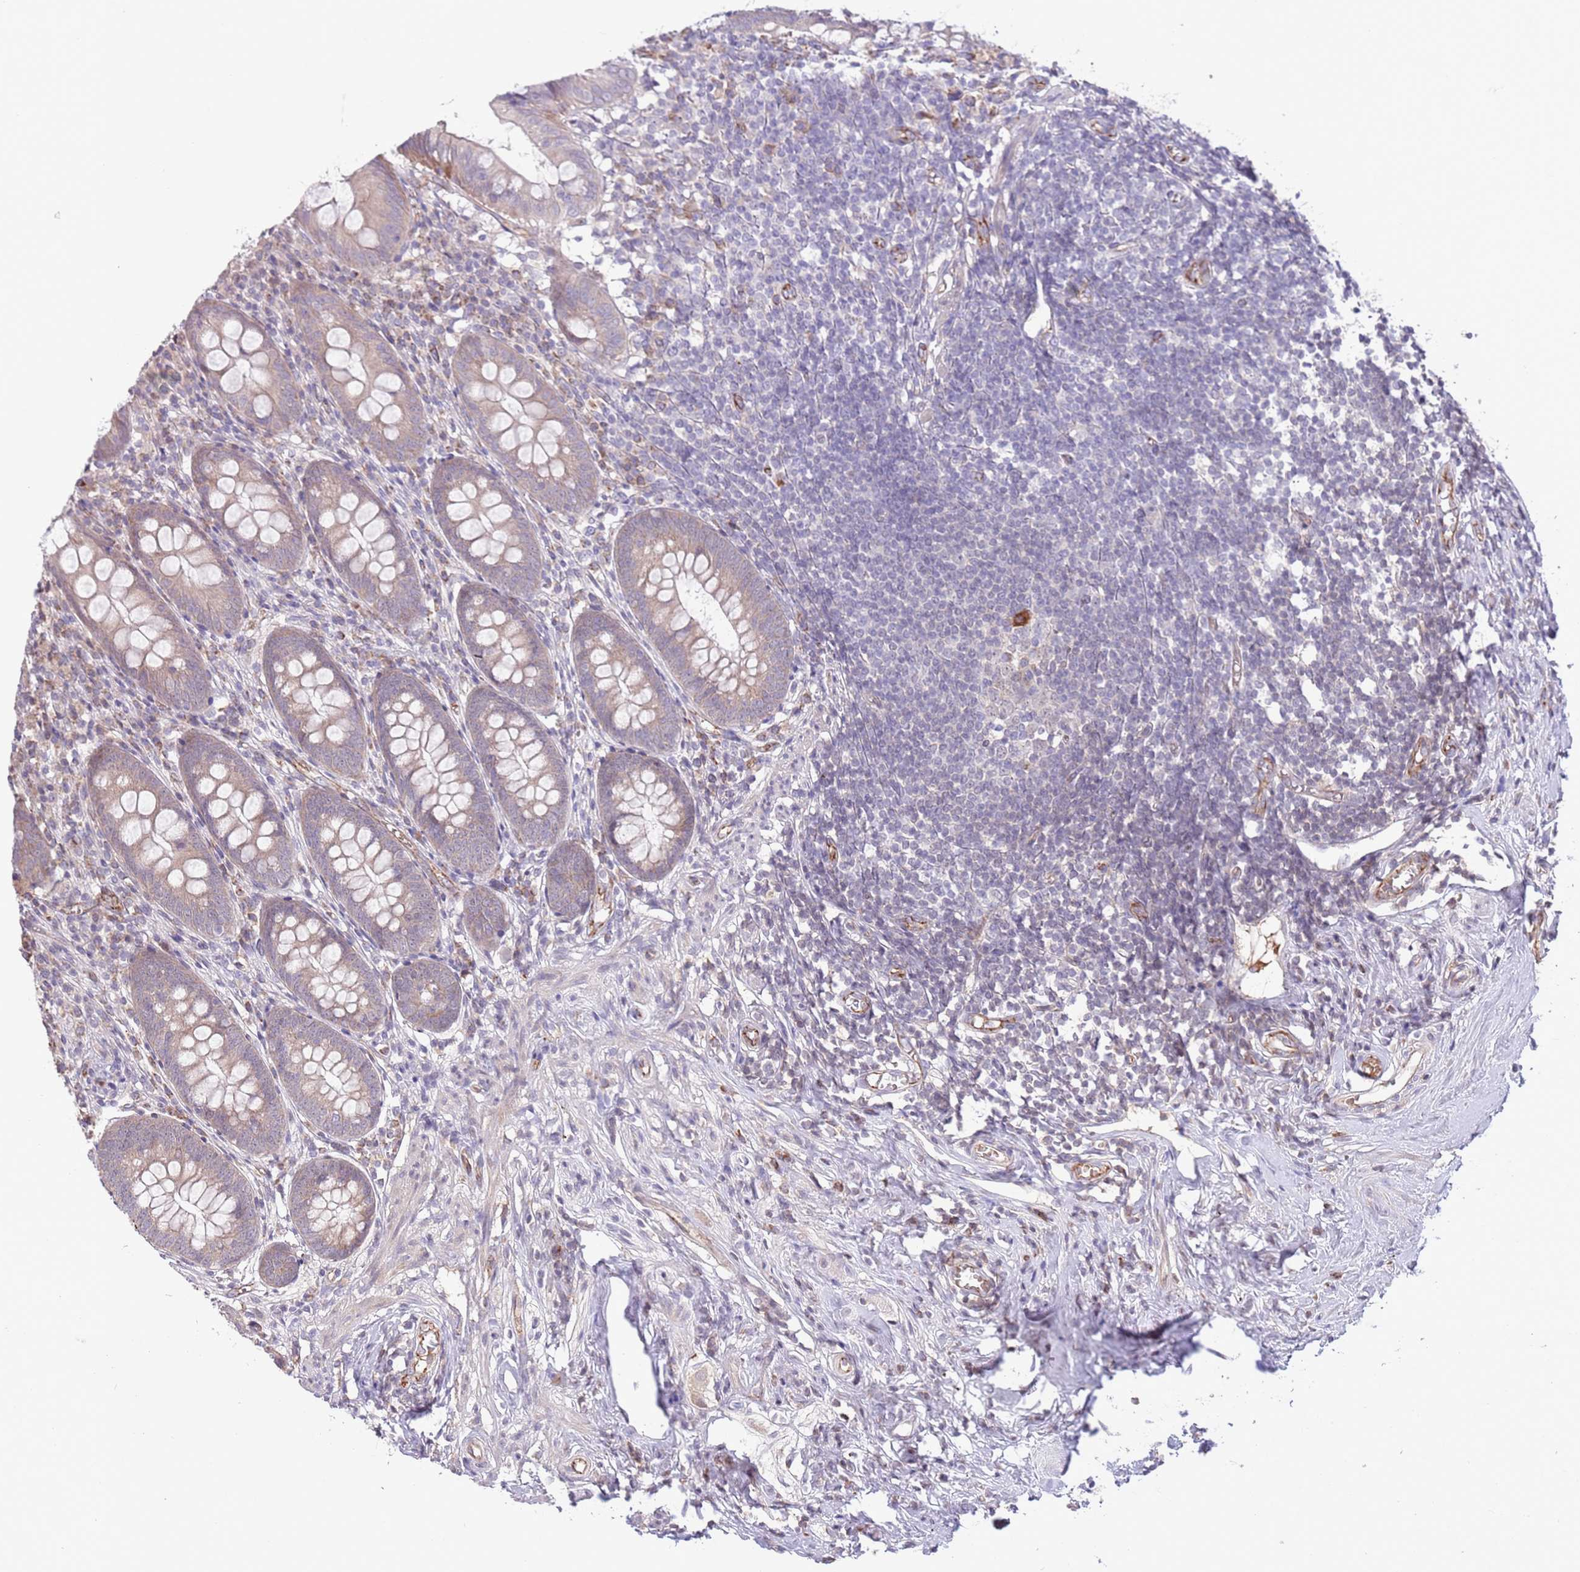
{"staining": {"intensity": "weak", "quantity": "25%-75%", "location": "cytoplasmic/membranous"}, "tissue": "appendix", "cell_type": "Glandular cells", "image_type": "normal", "snomed": [{"axis": "morphology", "description": "Normal tissue, NOS"}, {"axis": "topography", "description": "Appendix"}], "caption": "This micrograph reveals unremarkable appendix stained with immunohistochemistry to label a protein in brown. The cytoplasmic/membranous of glandular cells show weak positivity for the protein. Nuclei are counter-stained blue.", "gene": "DPP10", "patient": {"sex": "female", "age": 51}}